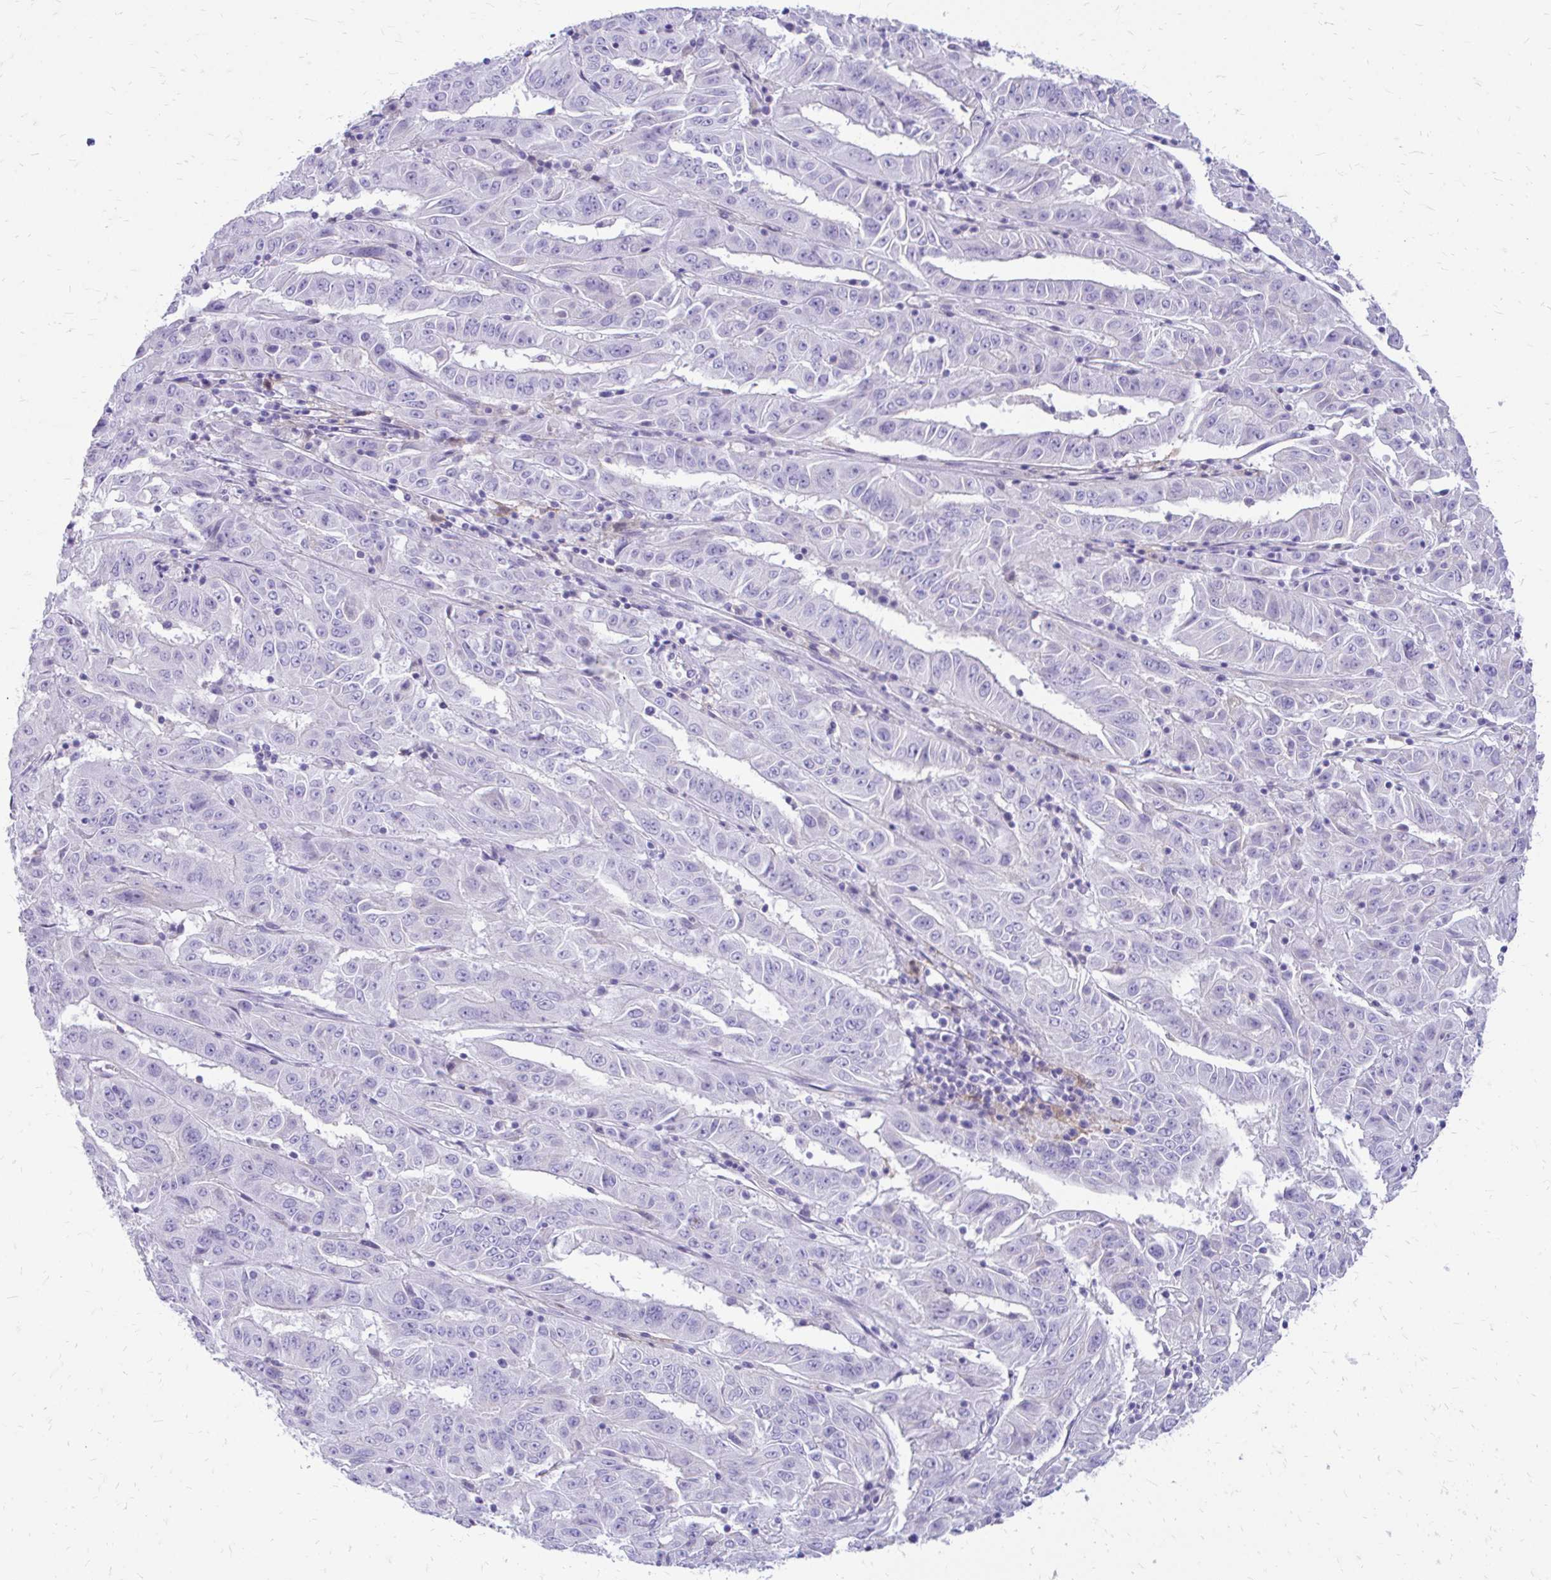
{"staining": {"intensity": "negative", "quantity": "none", "location": "none"}, "tissue": "pancreatic cancer", "cell_type": "Tumor cells", "image_type": "cancer", "snomed": [{"axis": "morphology", "description": "Adenocarcinoma, NOS"}, {"axis": "topography", "description": "Pancreas"}], "caption": "Adenocarcinoma (pancreatic) was stained to show a protein in brown. There is no significant staining in tumor cells.", "gene": "SIGLEC11", "patient": {"sex": "male", "age": 63}}